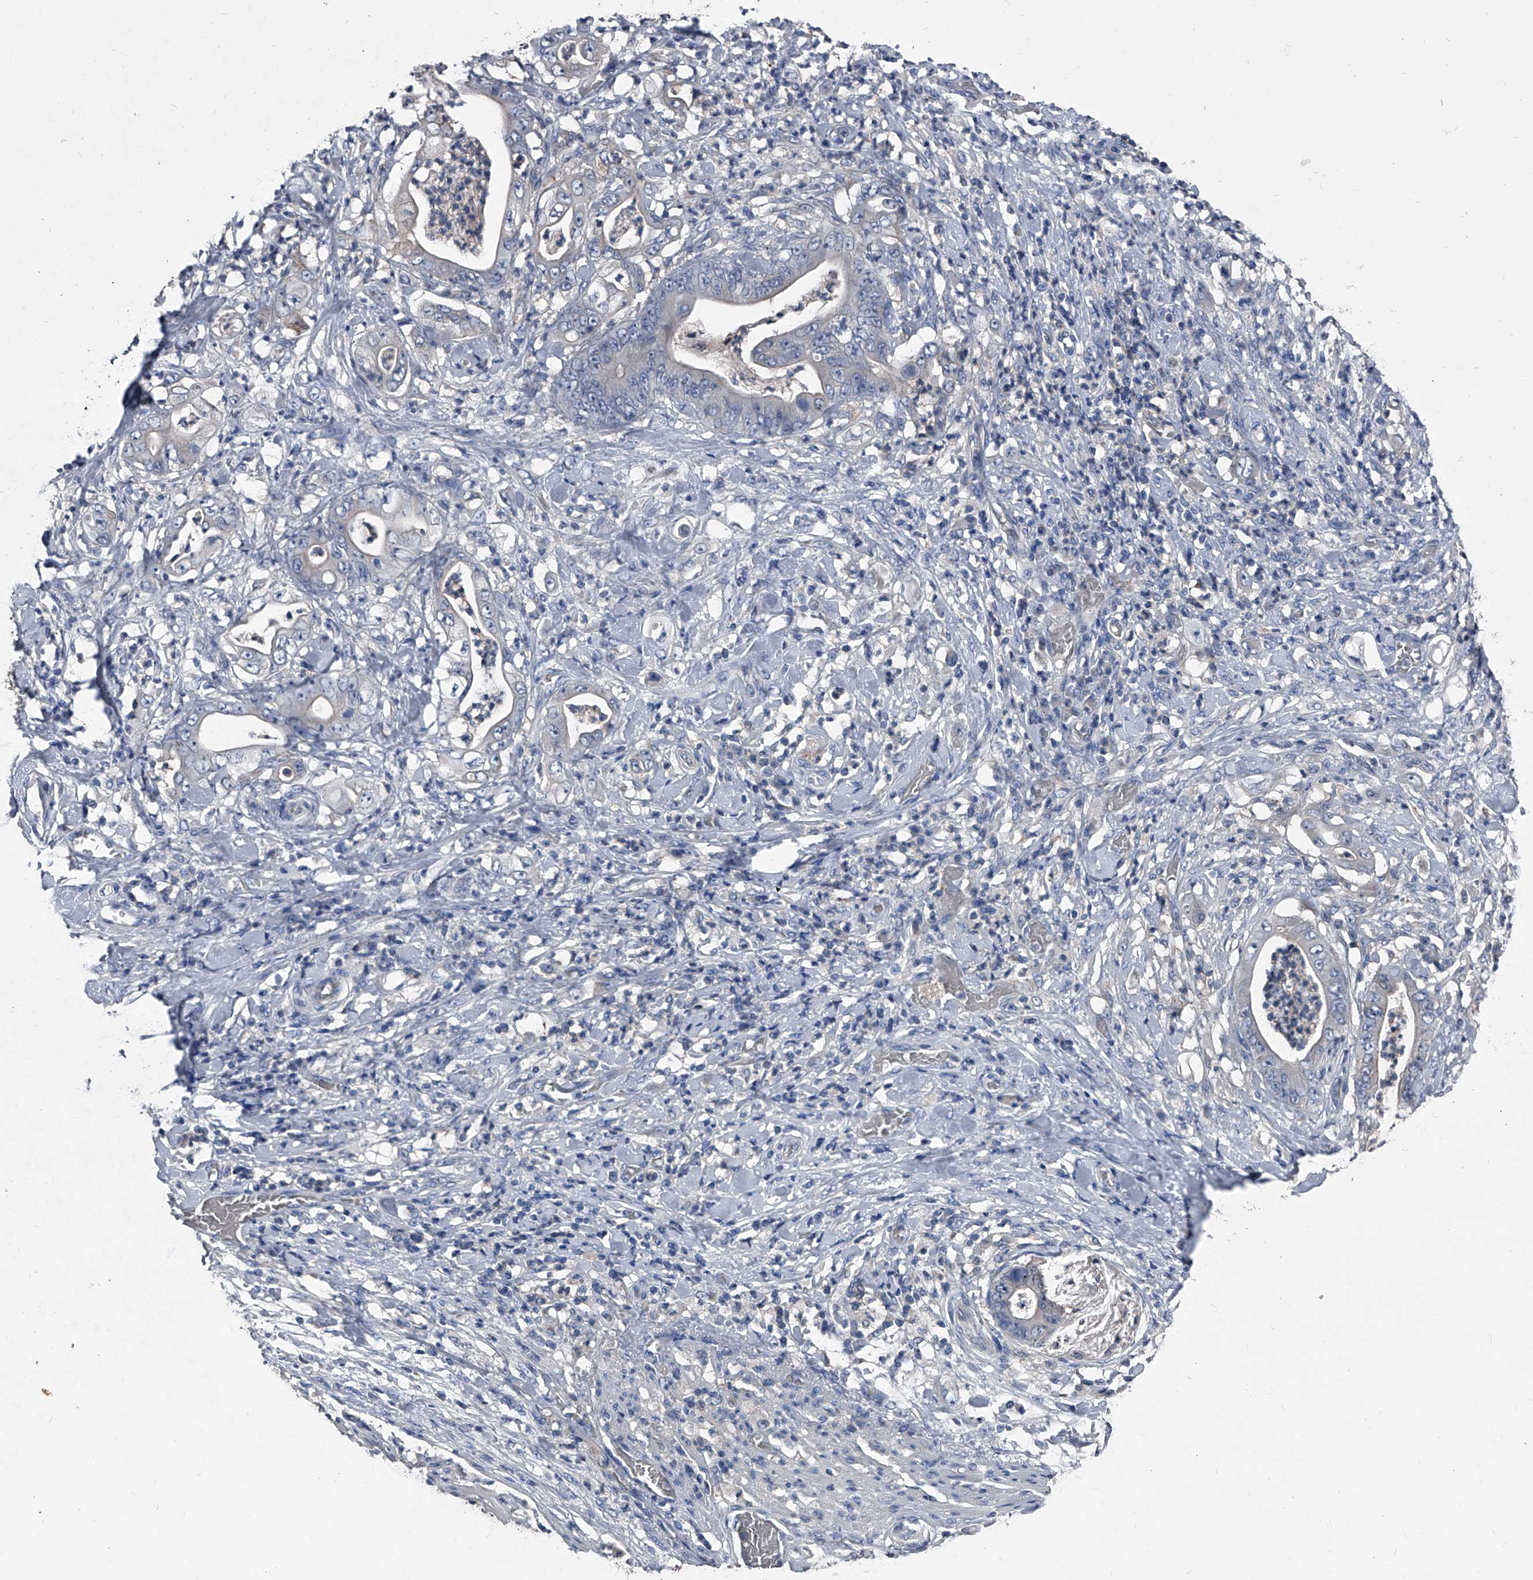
{"staining": {"intensity": "weak", "quantity": "25%-75%", "location": "cytoplasmic/membranous"}, "tissue": "stomach cancer", "cell_type": "Tumor cells", "image_type": "cancer", "snomed": [{"axis": "morphology", "description": "Adenocarcinoma, NOS"}, {"axis": "topography", "description": "Stomach"}], "caption": "Brown immunohistochemical staining in human stomach adenocarcinoma displays weak cytoplasmic/membranous staining in approximately 25%-75% of tumor cells. (Brightfield microscopy of DAB IHC at high magnification).", "gene": "KIF13A", "patient": {"sex": "female", "age": 73}}